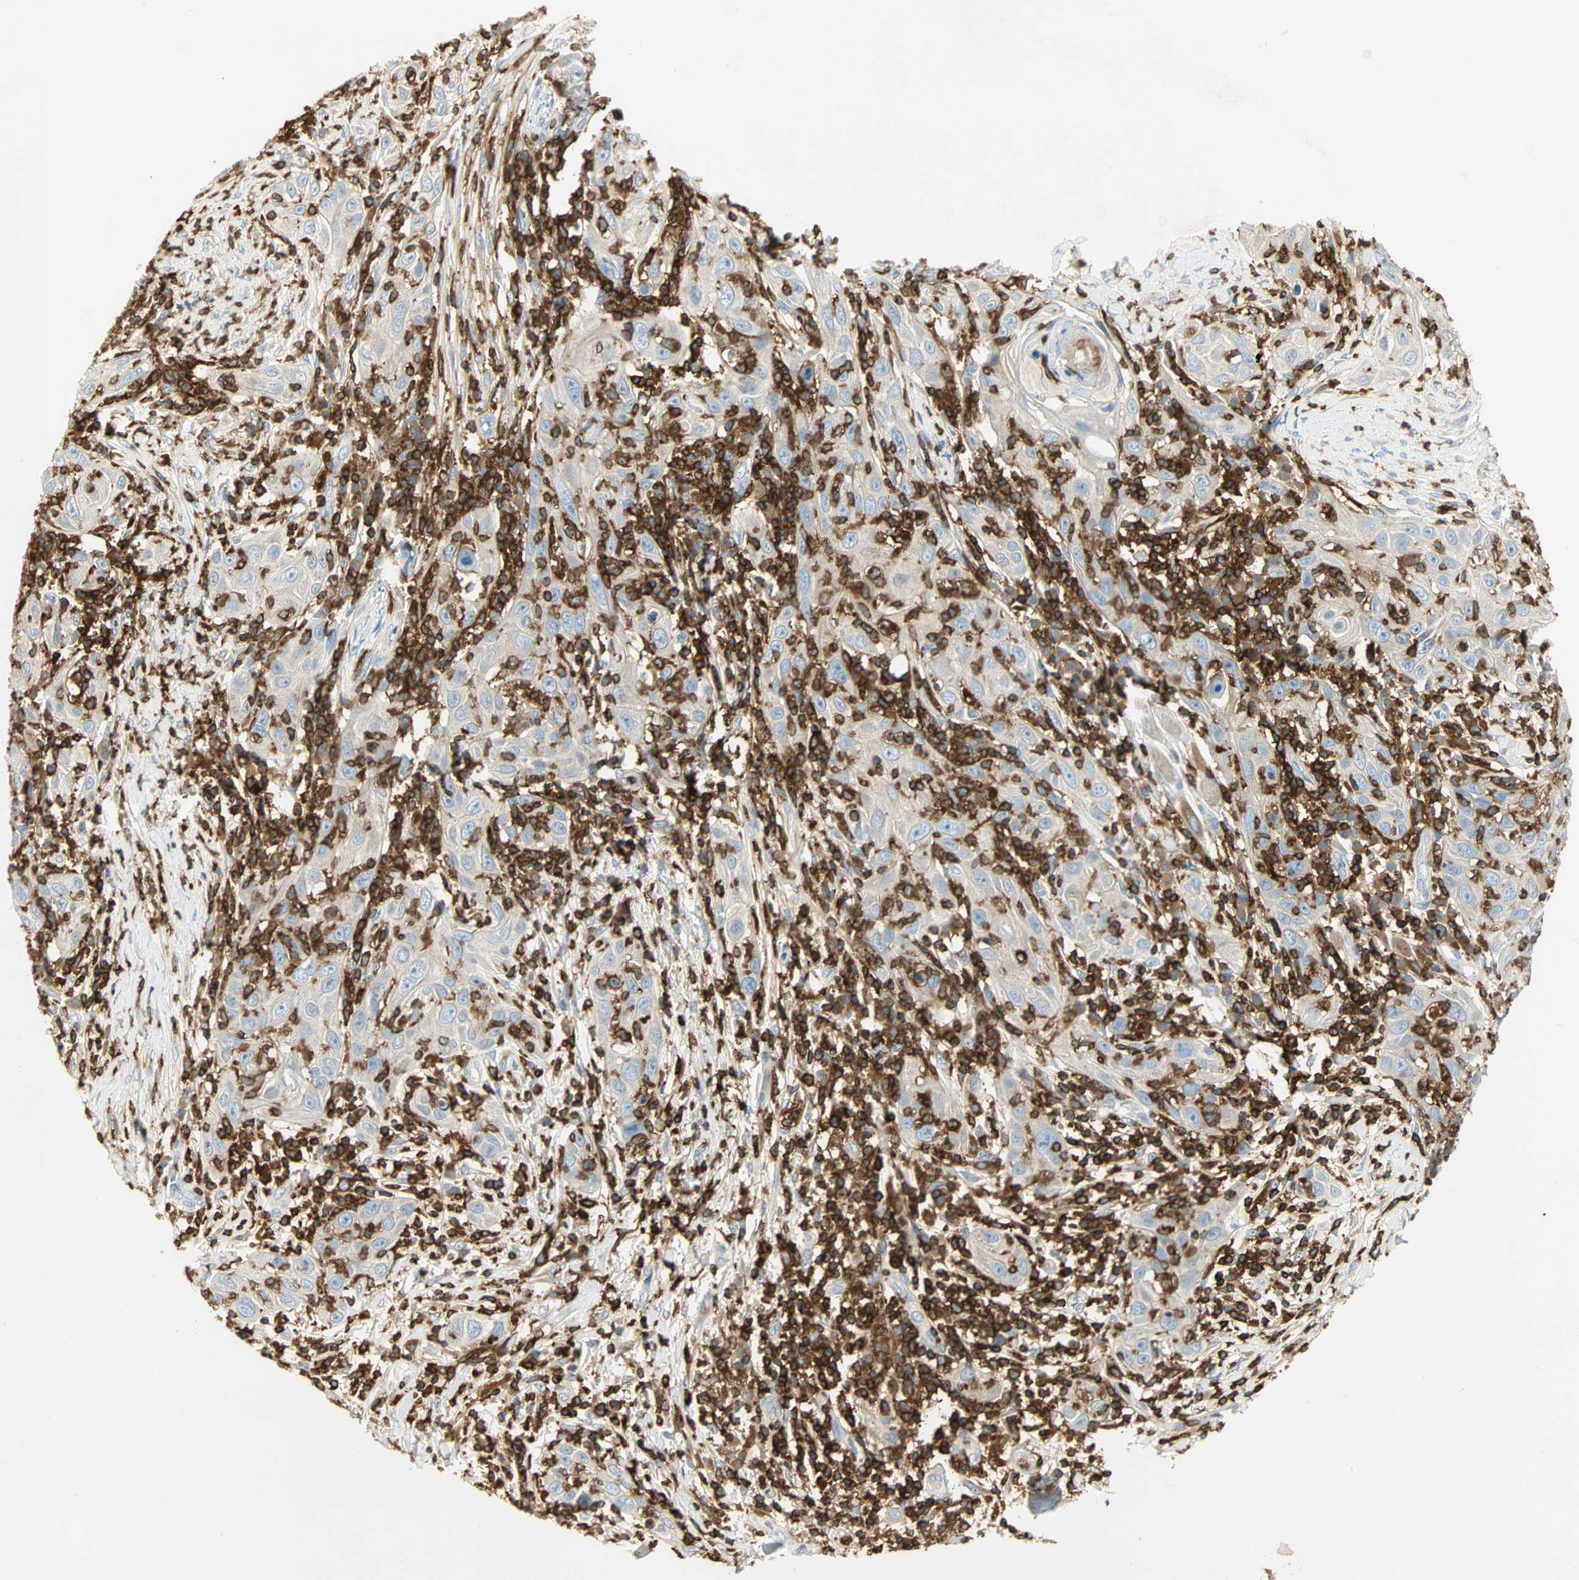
{"staining": {"intensity": "negative", "quantity": "none", "location": "none"}, "tissue": "skin cancer", "cell_type": "Tumor cells", "image_type": "cancer", "snomed": [{"axis": "morphology", "description": "Squamous cell carcinoma, NOS"}, {"axis": "topography", "description": "Skin"}], "caption": "A histopathology image of skin cancer stained for a protein demonstrates no brown staining in tumor cells. (DAB (3,3'-diaminobenzidine) immunohistochemistry (IHC) with hematoxylin counter stain).", "gene": "FMNL1", "patient": {"sex": "female", "age": 88}}